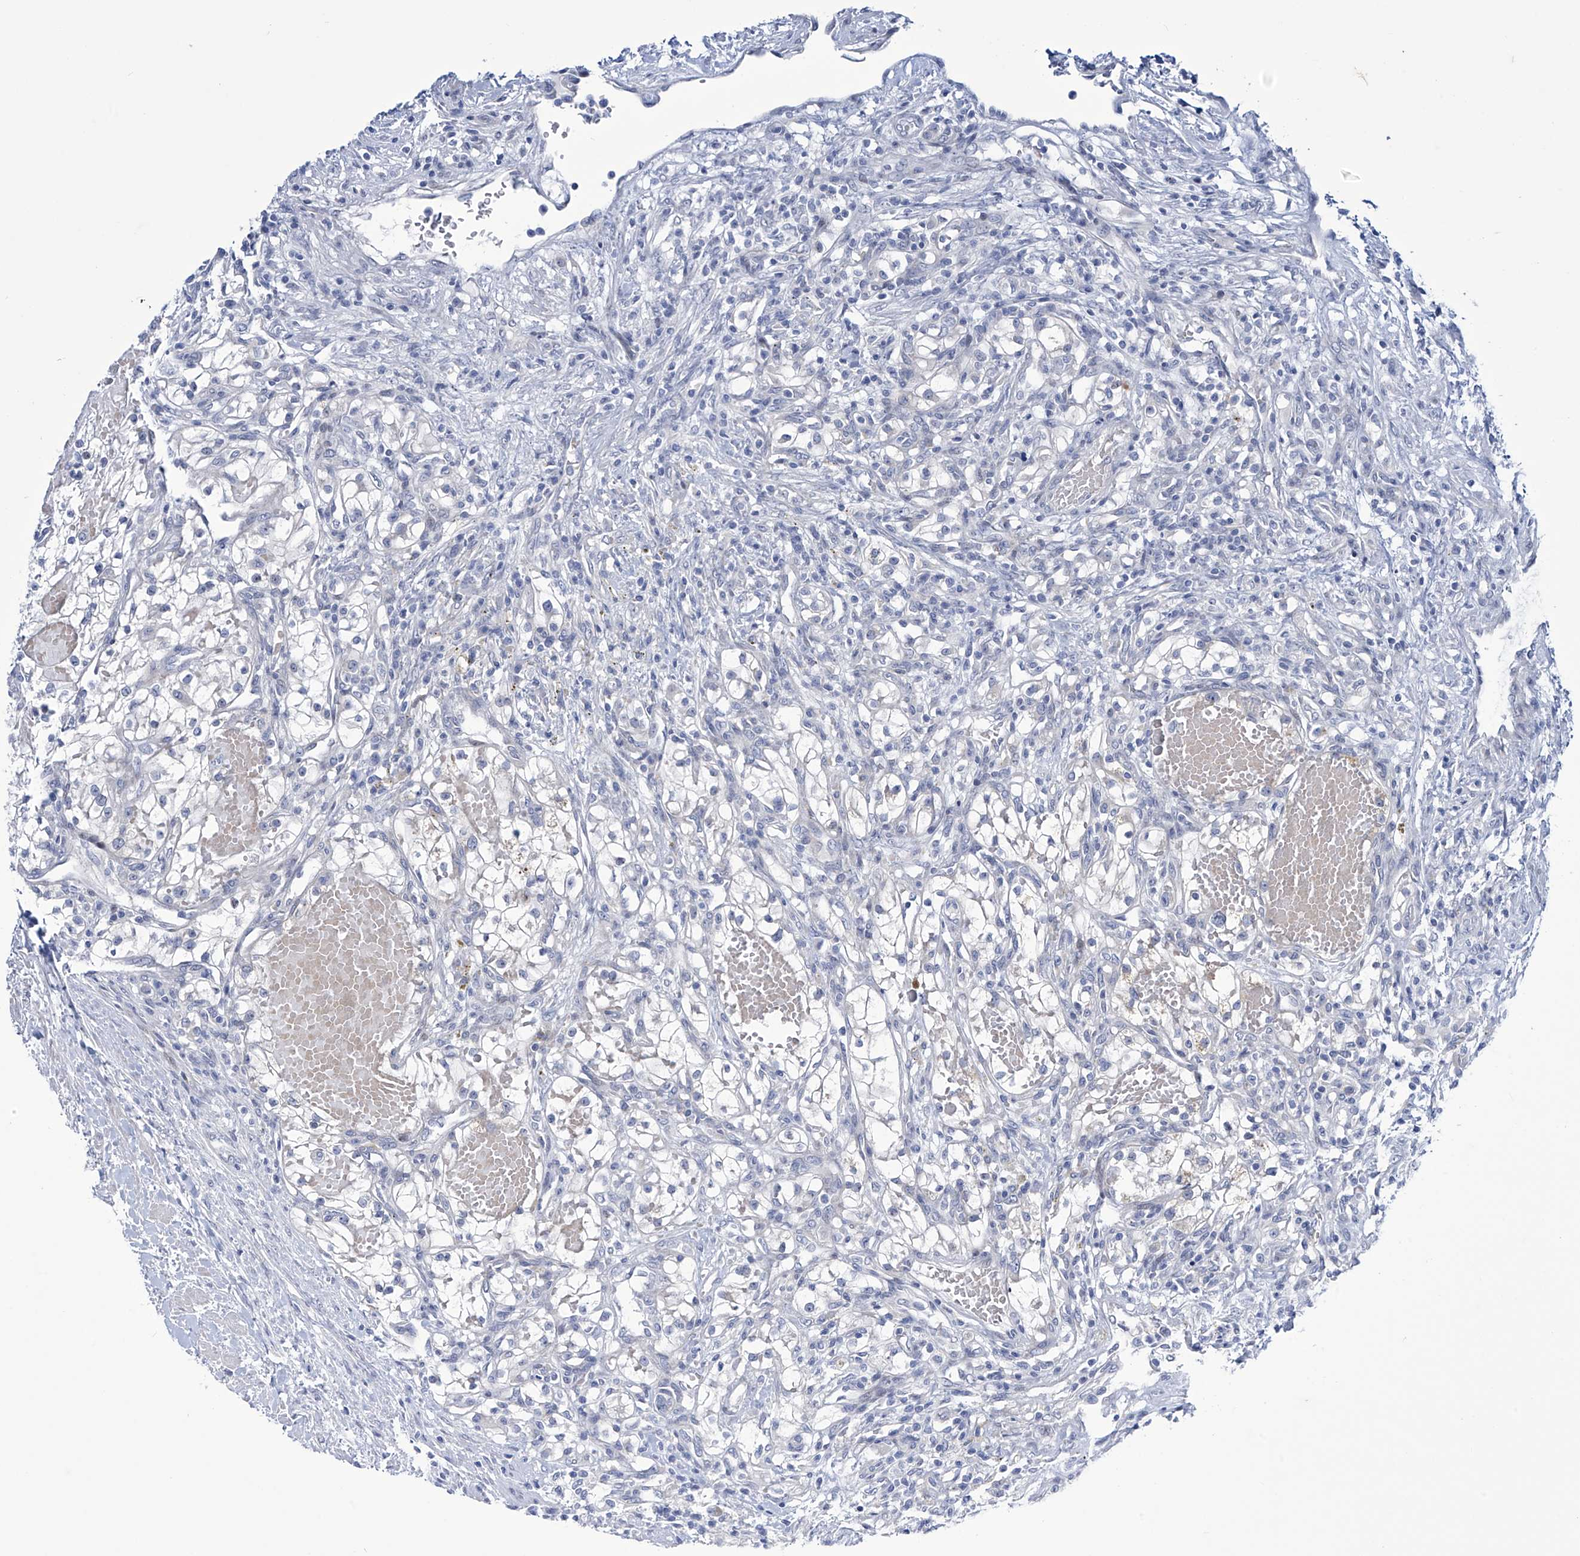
{"staining": {"intensity": "negative", "quantity": "none", "location": "none"}, "tissue": "renal cancer", "cell_type": "Tumor cells", "image_type": "cancer", "snomed": [{"axis": "morphology", "description": "Normal tissue, NOS"}, {"axis": "morphology", "description": "Adenocarcinoma, NOS"}, {"axis": "topography", "description": "Kidney"}], "caption": "High power microscopy micrograph of an immunohistochemistry histopathology image of adenocarcinoma (renal), revealing no significant expression in tumor cells.", "gene": "TRIM60", "patient": {"sex": "male", "age": 68}}